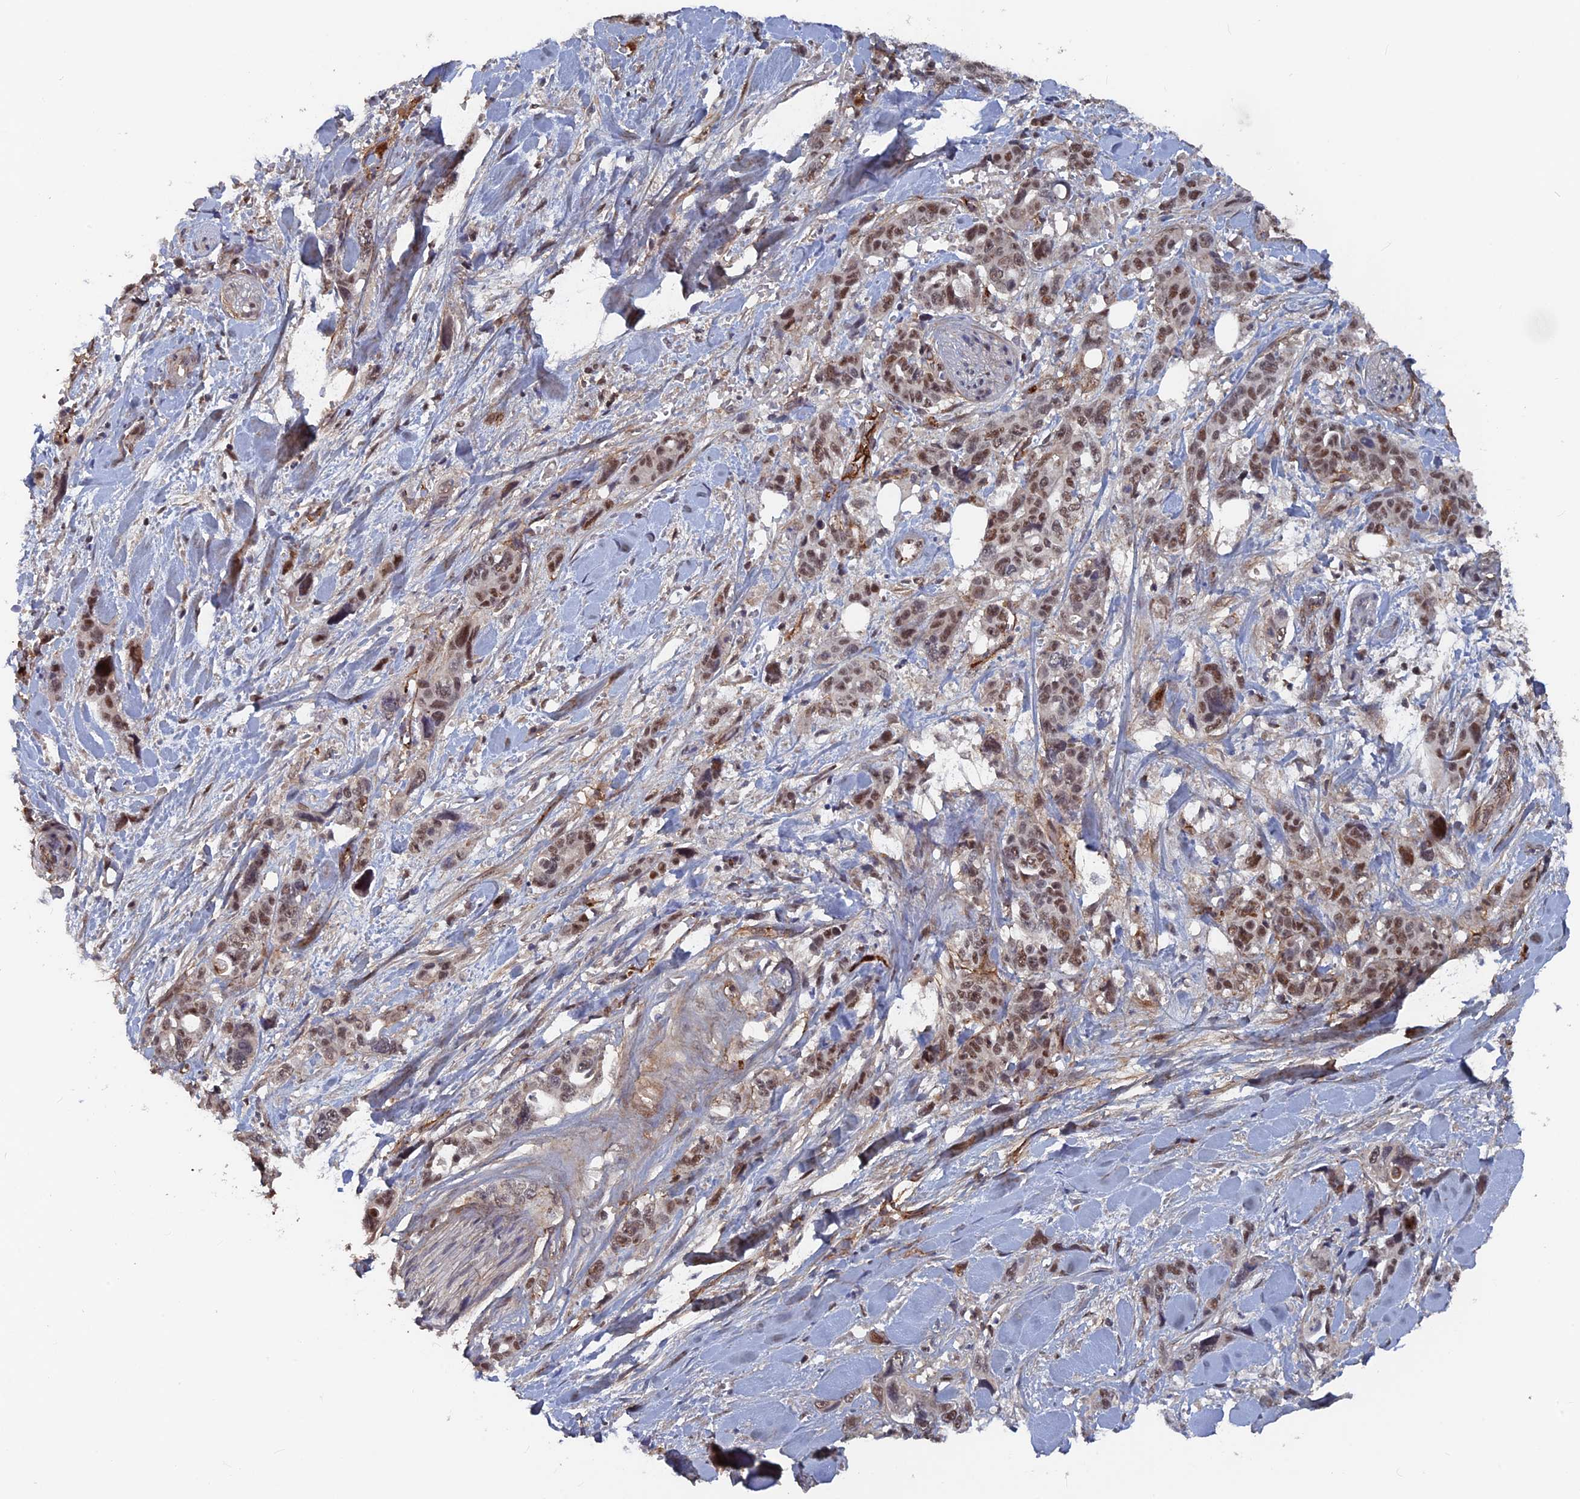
{"staining": {"intensity": "moderate", "quantity": "25%-75%", "location": "nuclear"}, "tissue": "pancreatic cancer", "cell_type": "Tumor cells", "image_type": "cancer", "snomed": [{"axis": "morphology", "description": "Adenocarcinoma, NOS"}, {"axis": "topography", "description": "Pancreas"}], "caption": "Immunohistochemical staining of human pancreatic cancer (adenocarcinoma) exhibits medium levels of moderate nuclear positivity in about 25%-75% of tumor cells.", "gene": "SH3D21", "patient": {"sex": "male", "age": 46}}